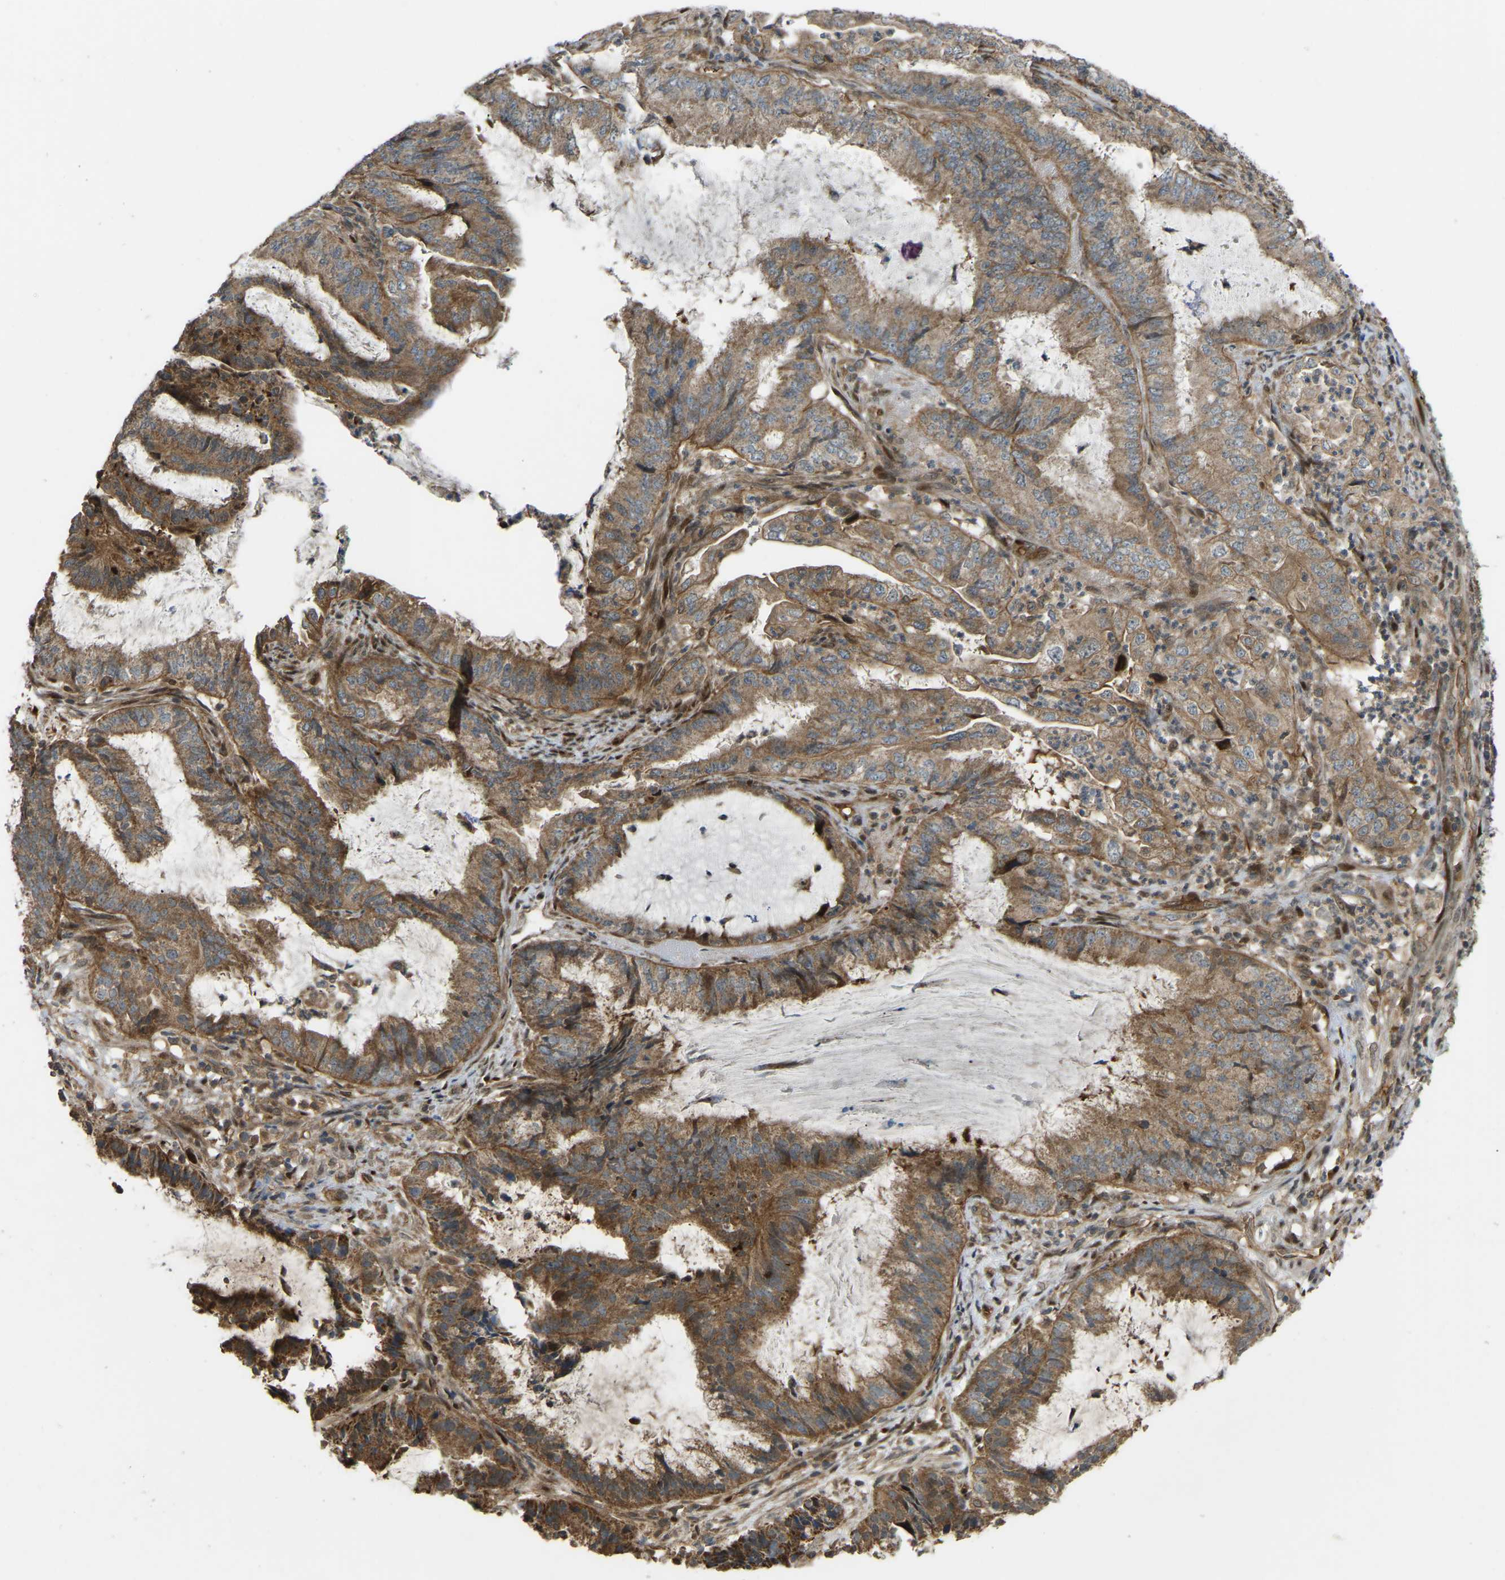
{"staining": {"intensity": "strong", "quantity": ">75%", "location": "cytoplasmic/membranous"}, "tissue": "endometrial cancer", "cell_type": "Tumor cells", "image_type": "cancer", "snomed": [{"axis": "morphology", "description": "Adenocarcinoma, NOS"}, {"axis": "topography", "description": "Endometrium"}], "caption": "DAB immunohistochemical staining of endometrial cancer (adenocarcinoma) exhibits strong cytoplasmic/membranous protein expression in about >75% of tumor cells.", "gene": "C21orf91", "patient": {"sex": "female", "age": 51}}